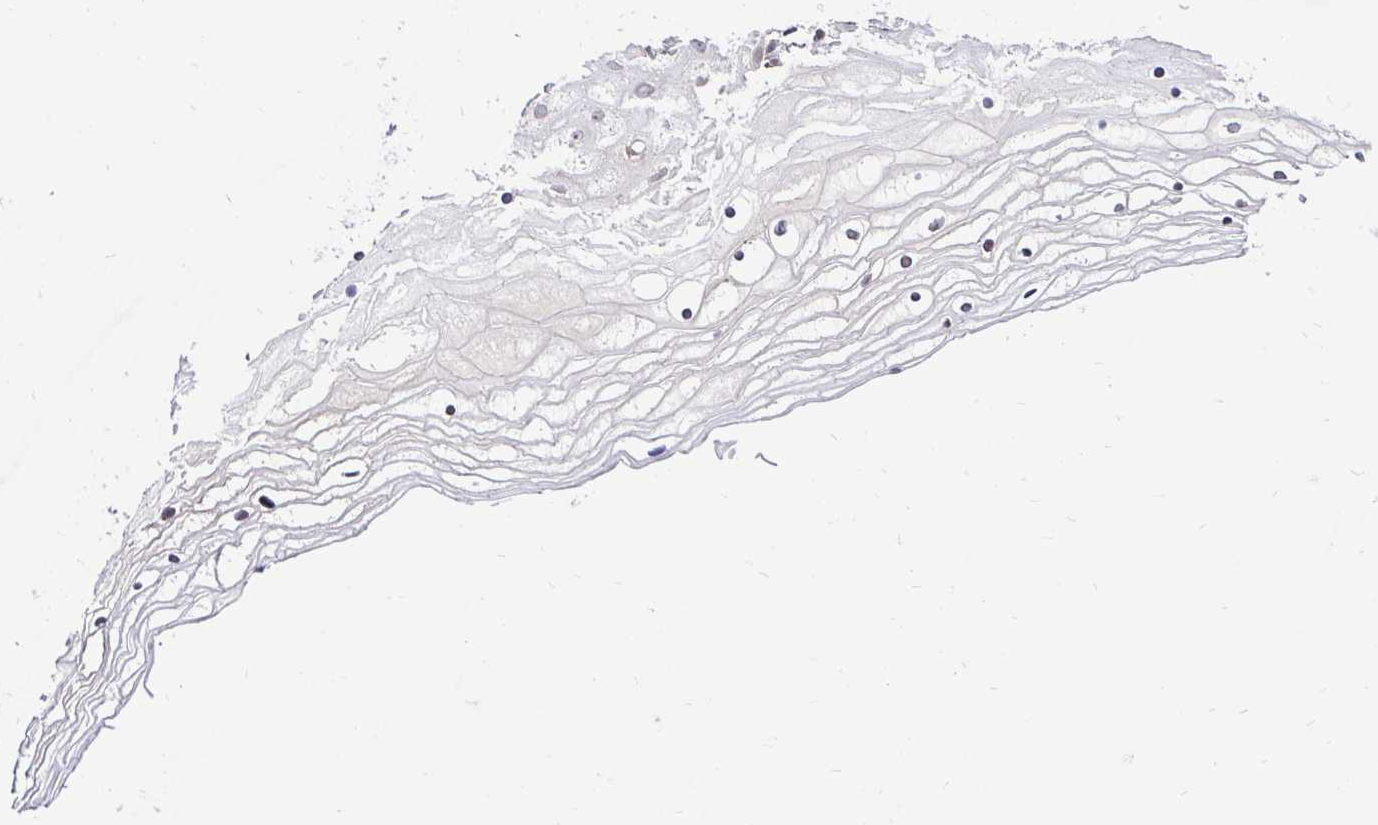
{"staining": {"intensity": "weak", "quantity": "<25%", "location": "nuclear"}, "tissue": "cervix", "cell_type": "Glandular cells", "image_type": "normal", "snomed": [{"axis": "morphology", "description": "Normal tissue, NOS"}, {"axis": "topography", "description": "Cervix"}], "caption": "Immunohistochemistry (IHC) micrograph of unremarkable cervix stained for a protein (brown), which shows no staining in glandular cells.", "gene": "UBE2M", "patient": {"sex": "female", "age": 36}}